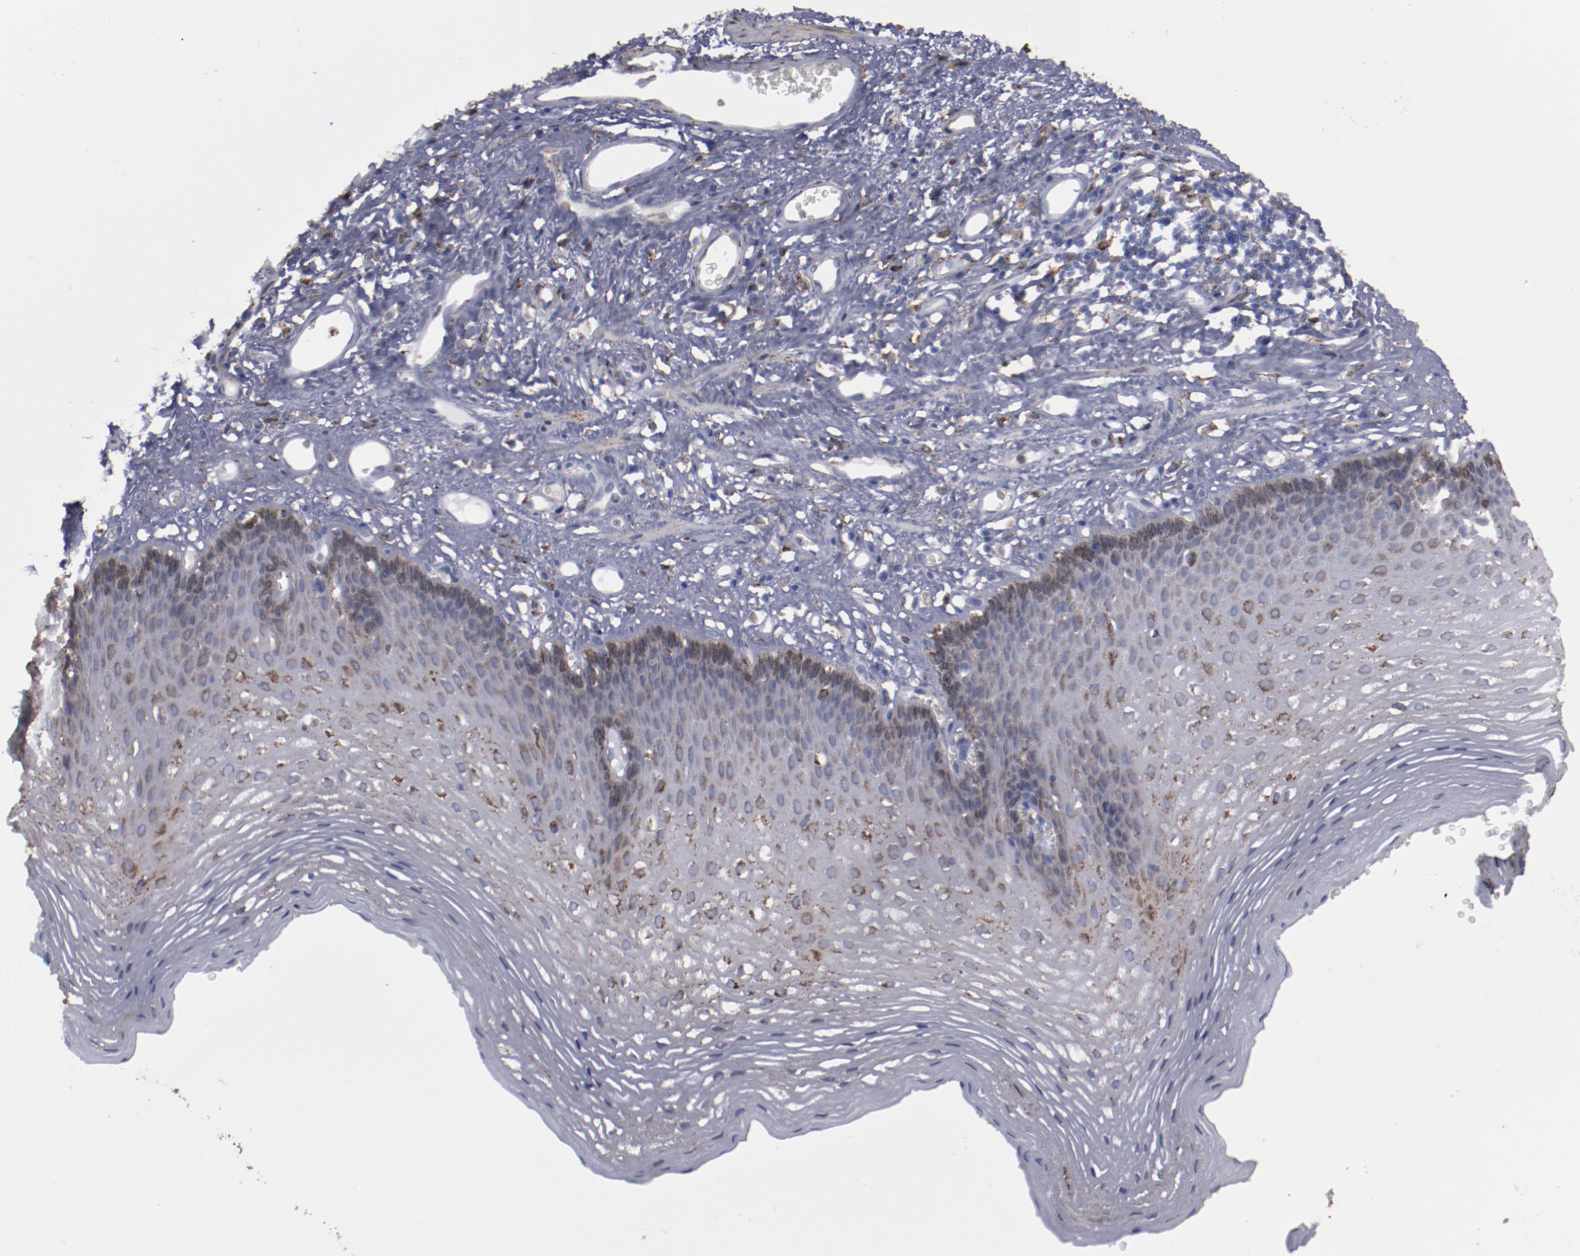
{"staining": {"intensity": "moderate", "quantity": "25%-75%", "location": "cytoplasmic/membranous"}, "tissue": "esophagus", "cell_type": "Squamous epithelial cells", "image_type": "normal", "snomed": [{"axis": "morphology", "description": "Normal tissue, NOS"}, {"axis": "topography", "description": "Esophagus"}], "caption": "The immunohistochemical stain highlights moderate cytoplasmic/membranous staining in squamous epithelial cells of unremarkable esophagus.", "gene": "ERLIN2", "patient": {"sex": "female", "age": 70}}